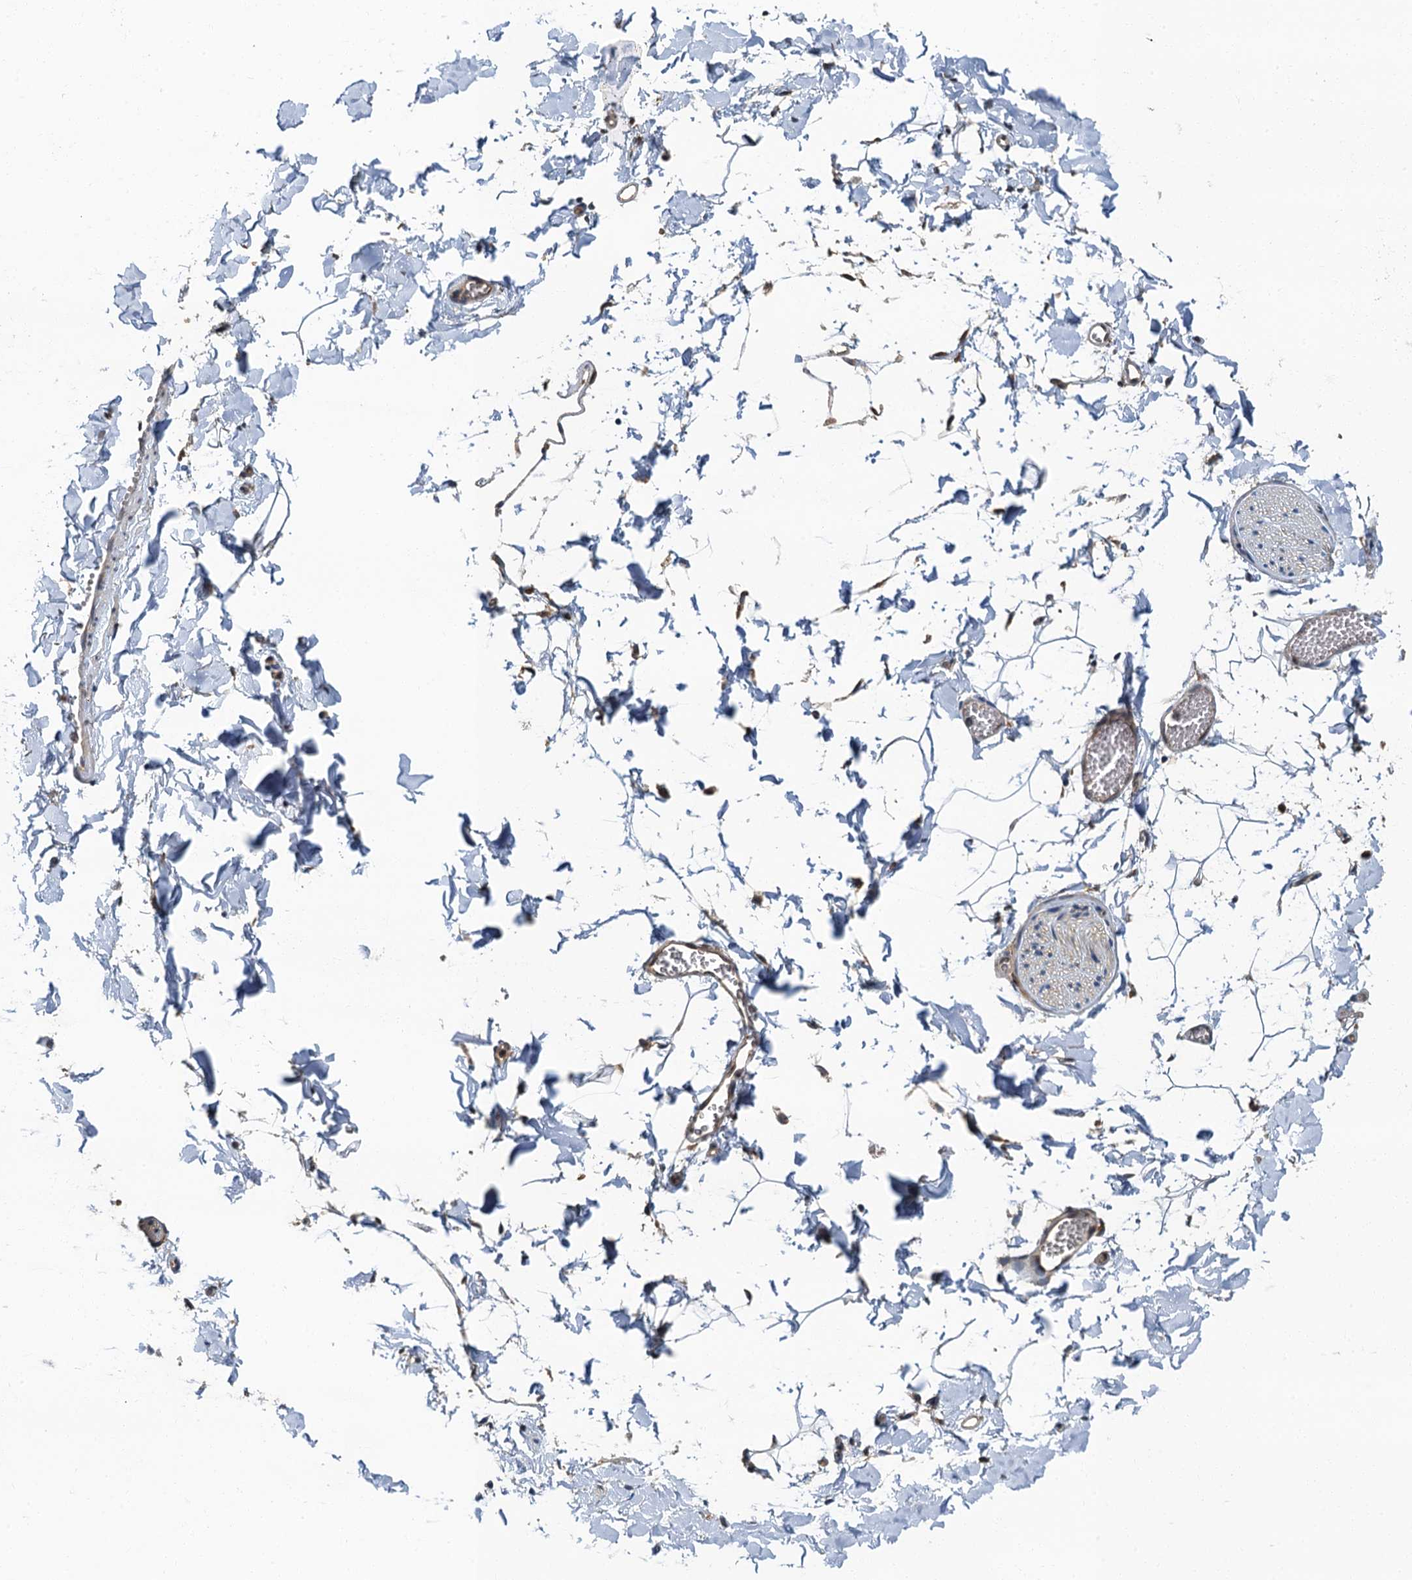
{"staining": {"intensity": "weak", "quantity": "<25%", "location": "cytoplasmic/membranous"}, "tissue": "adipose tissue", "cell_type": "Adipocytes", "image_type": "normal", "snomed": [{"axis": "morphology", "description": "Normal tissue, NOS"}, {"axis": "topography", "description": "Gallbladder"}, {"axis": "topography", "description": "Peripheral nerve tissue"}], "caption": "High magnification brightfield microscopy of normal adipose tissue stained with DAB (3,3'-diaminobenzidine) (brown) and counterstained with hematoxylin (blue): adipocytes show no significant expression.", "gene": "TBCK", "patient": {"sex": "male", "age": 38}}